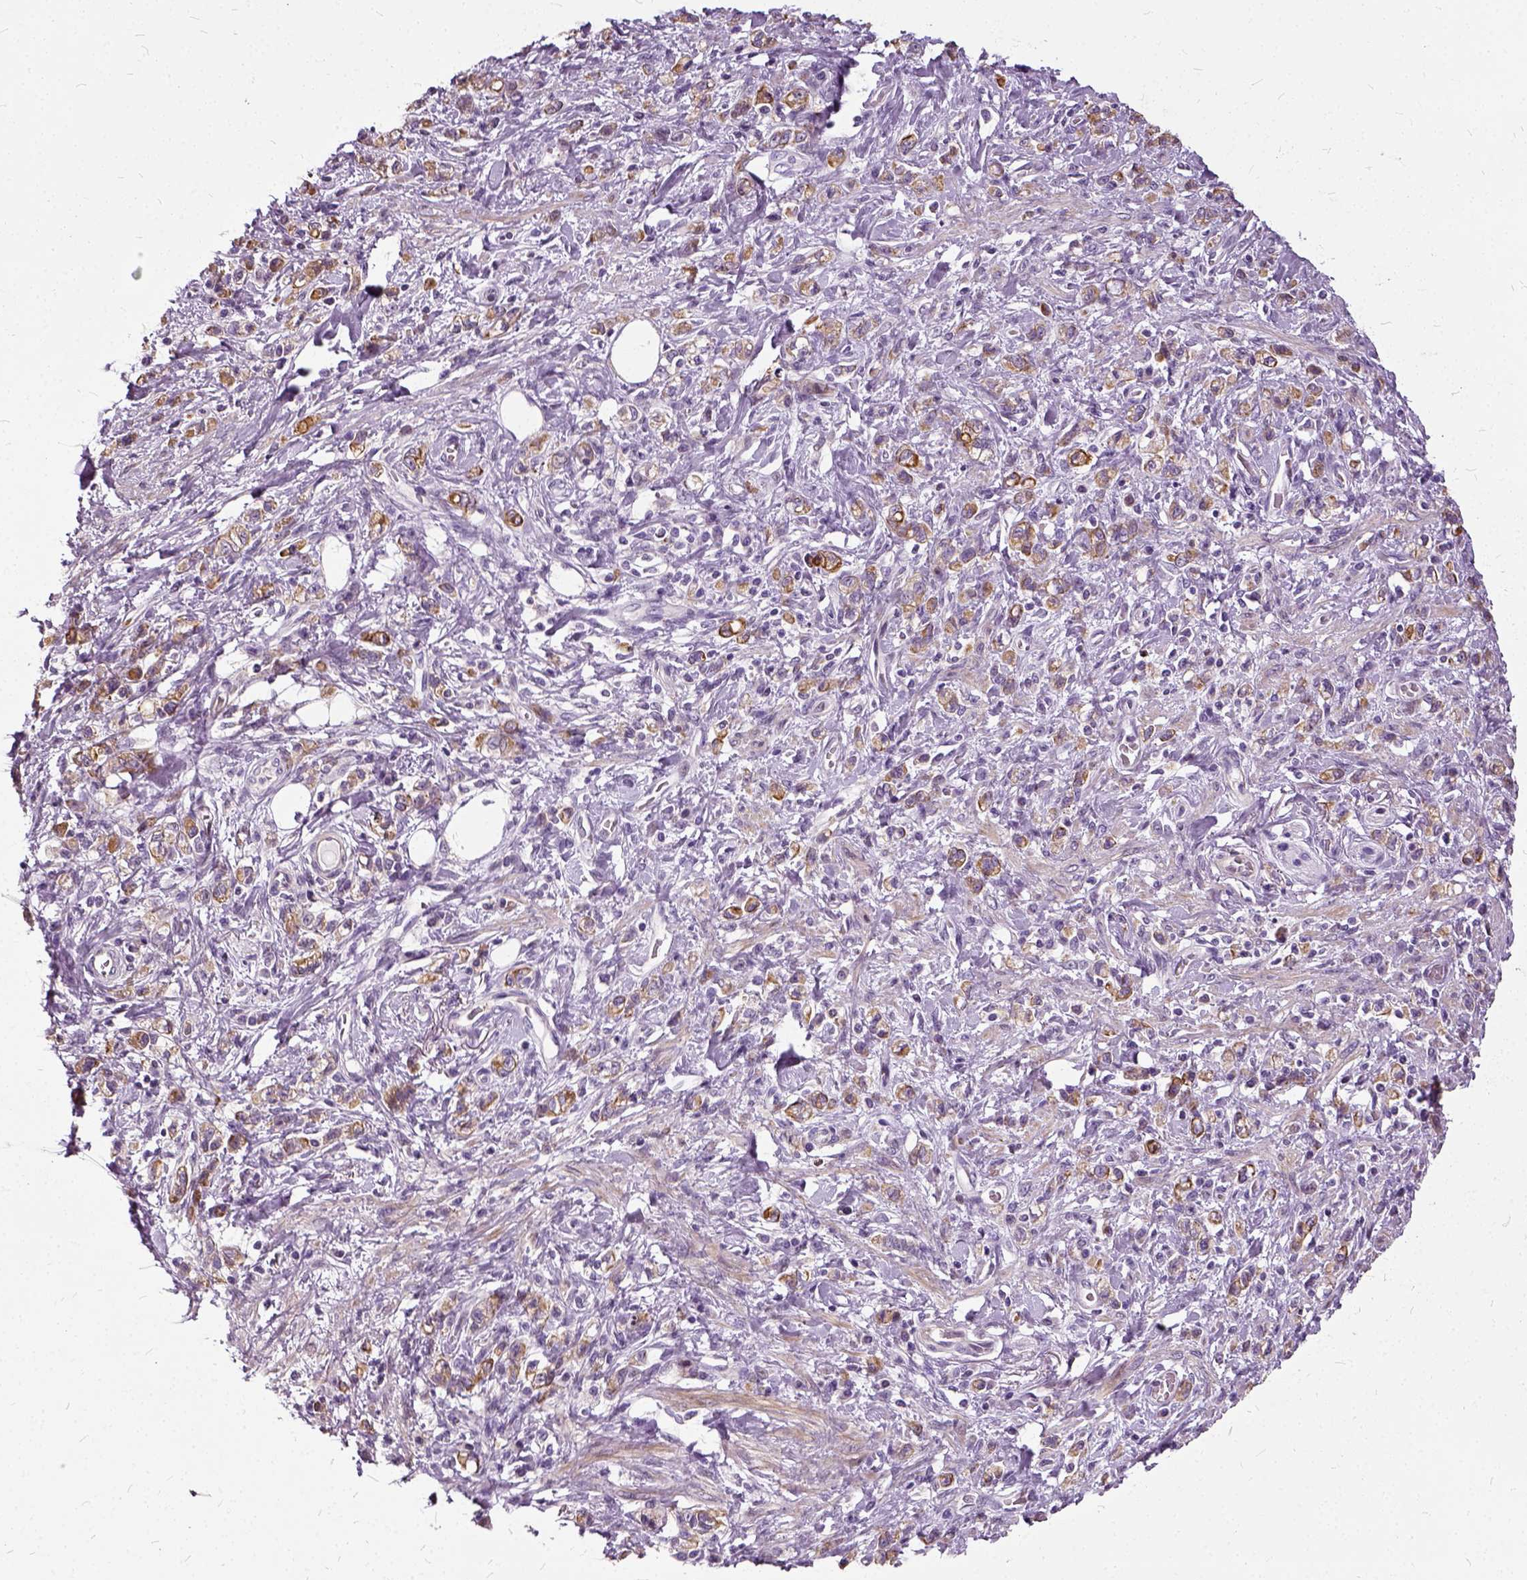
{"staining": {"intensity": "moderate", "quantity": ">75%", "location": "cytoplasmic/membranous"}, "tissue": "stomach cancer", "cell_type": "Tumor cells", "image_type": "cancer", "snomed": [{"axis": "morphology", "description": "Adenocarcinoma, NOS"}, {"axis": "topography", "description": "Stomach"}], "caption": "Approximately >75% of tumor cells in stomach adenocarcinoma show moderate cytoplasmic/membranous protein positivity as visualized by brown immunohistochemical staining.", "gene": "ILRUN", "patient": {"sex": "male", "age": 77}}